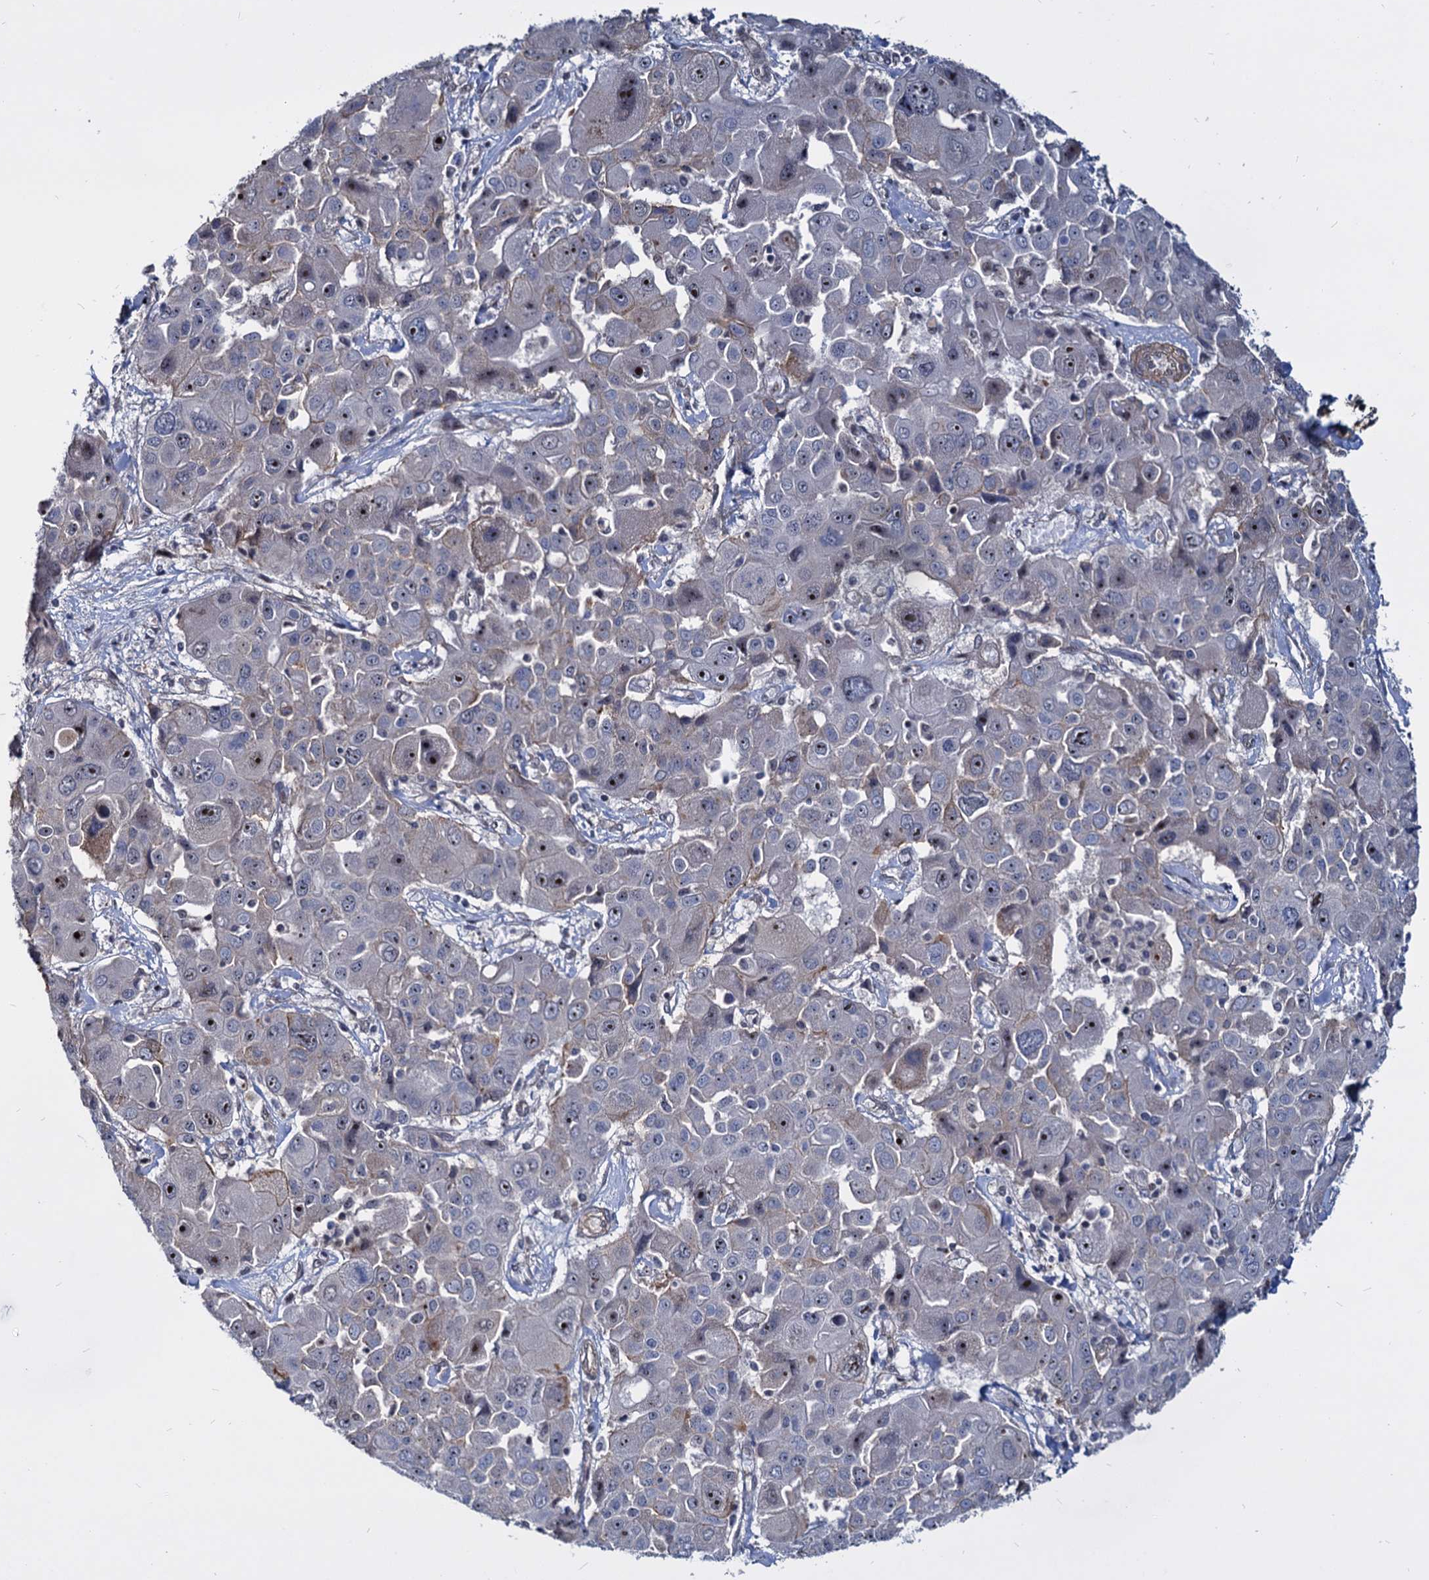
{"staining": {"intensity": "moderate", "quantity": "<25%", "location": "nuclear"}, "tissue": "liver cancer", "cell_type": "Tumor cells", "image_type": "cancer", "snomed": [{"axis": "morphology", "description": "Cholangiocarcinoma"}, {"axis": "topography", "description": "Liver"}], "caption": "Liver cancer (cholangiocarcinoma) tissue demonstrates moderate nuclear positivity in about <25% of tumor cells", "gene": "UBLCP1", "patient": {"sex": "male", "age": 67}}